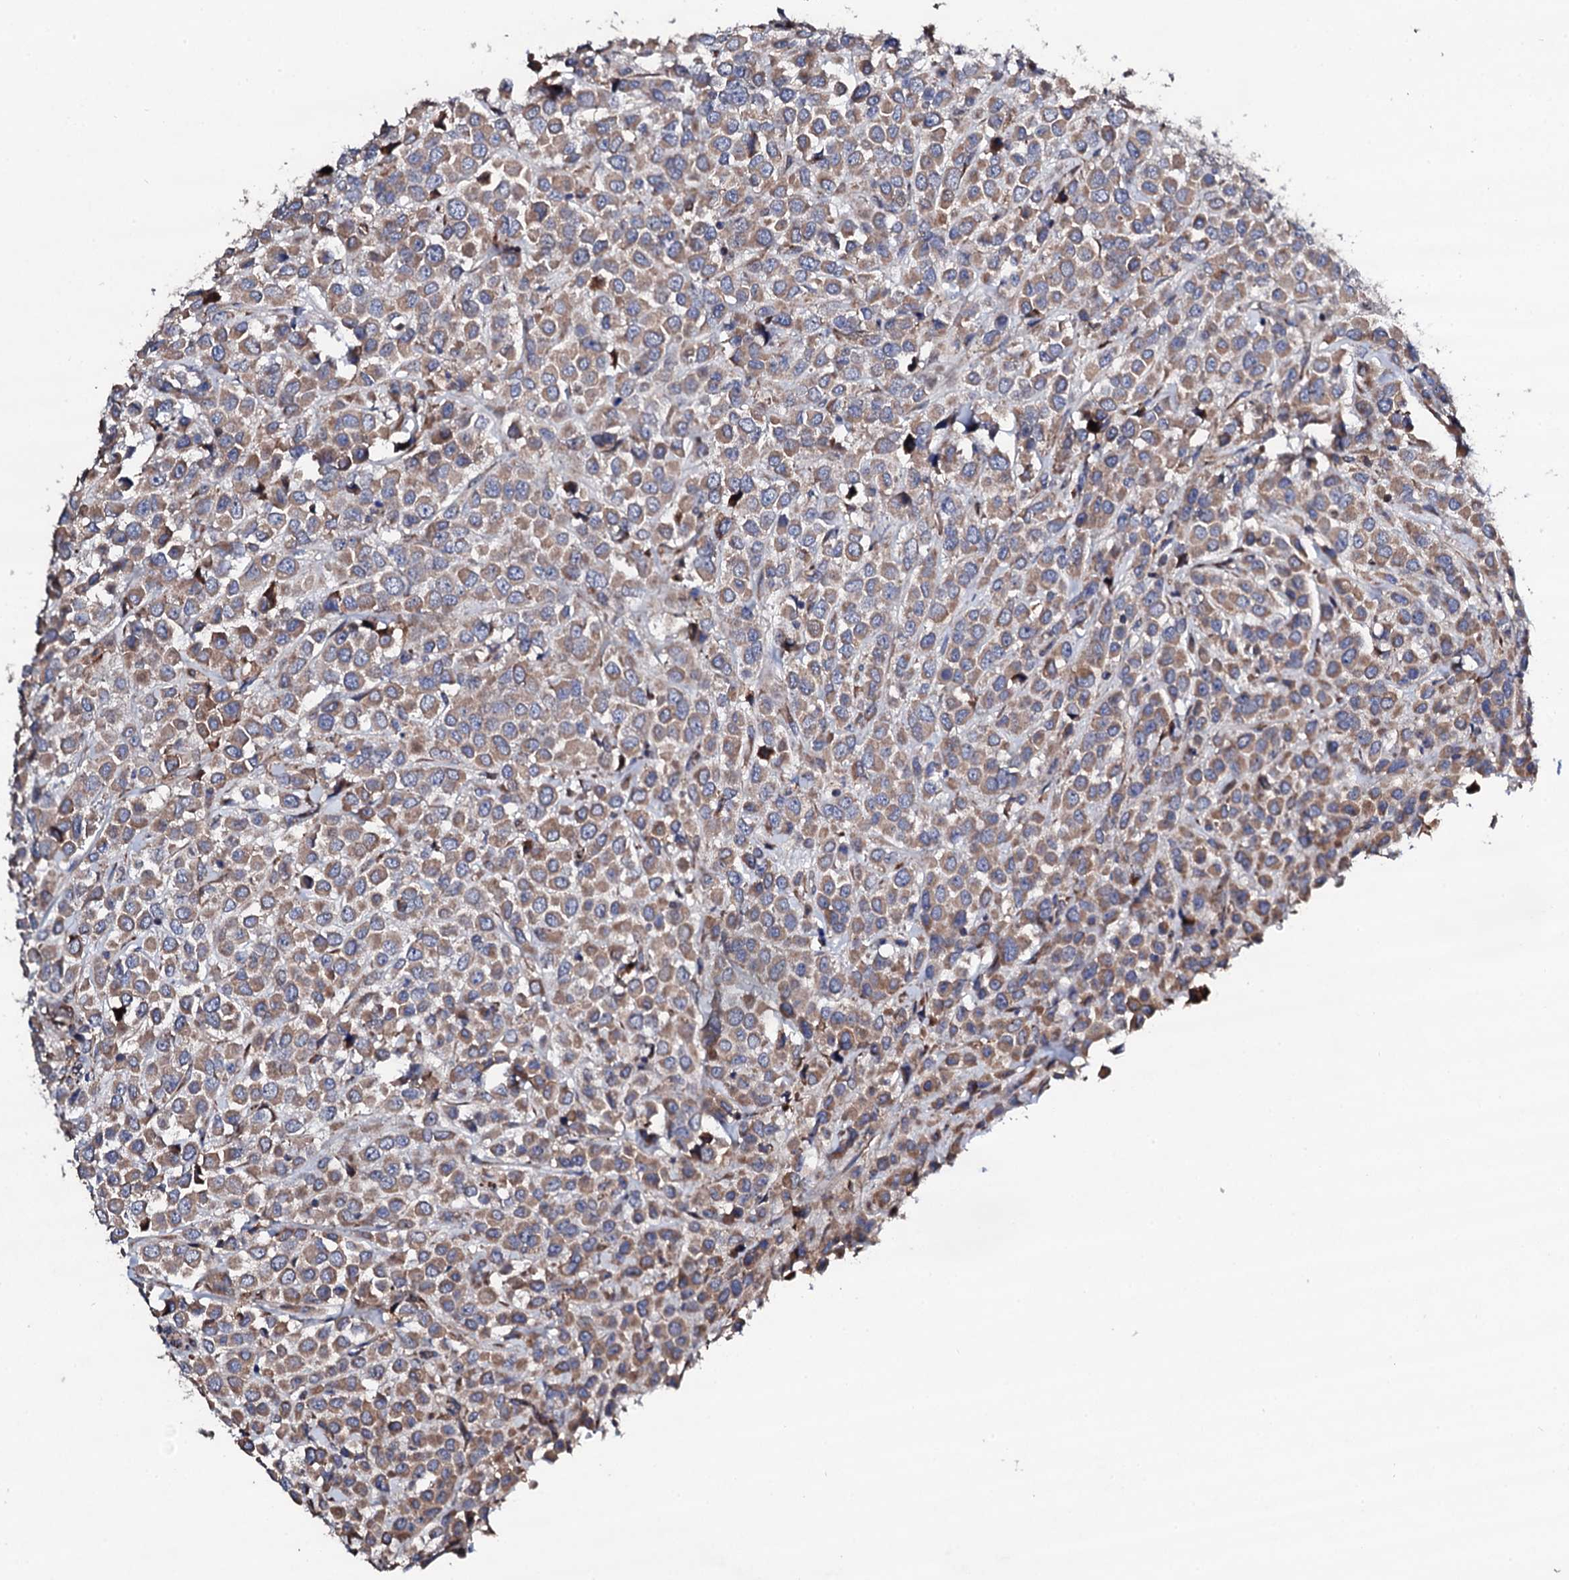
{"staining": {"intensity": "moderate", "quantity": ">75%", "location": "cytoplasmic/membranous"}, "tissue": "breast cancer", "cell_type": "Tumor cells", "image_type": "cancer", "snomed": [{"axis": "morphology", "description": "Duct carcinoma"}, {"axis": "topography", "description": "Breast"}], "caption": "A brown stain shows moderate cytoplasmic/membranous positivity of a protein in human intraductal carcinoma (breast) tumor cells. (DAB (3,3'-diaminobenzidine) IHC, brown staining for protein, blue staining for nuclei).", "gene": "LIPT2", "patient": {"sex": "female", "age": 61}}